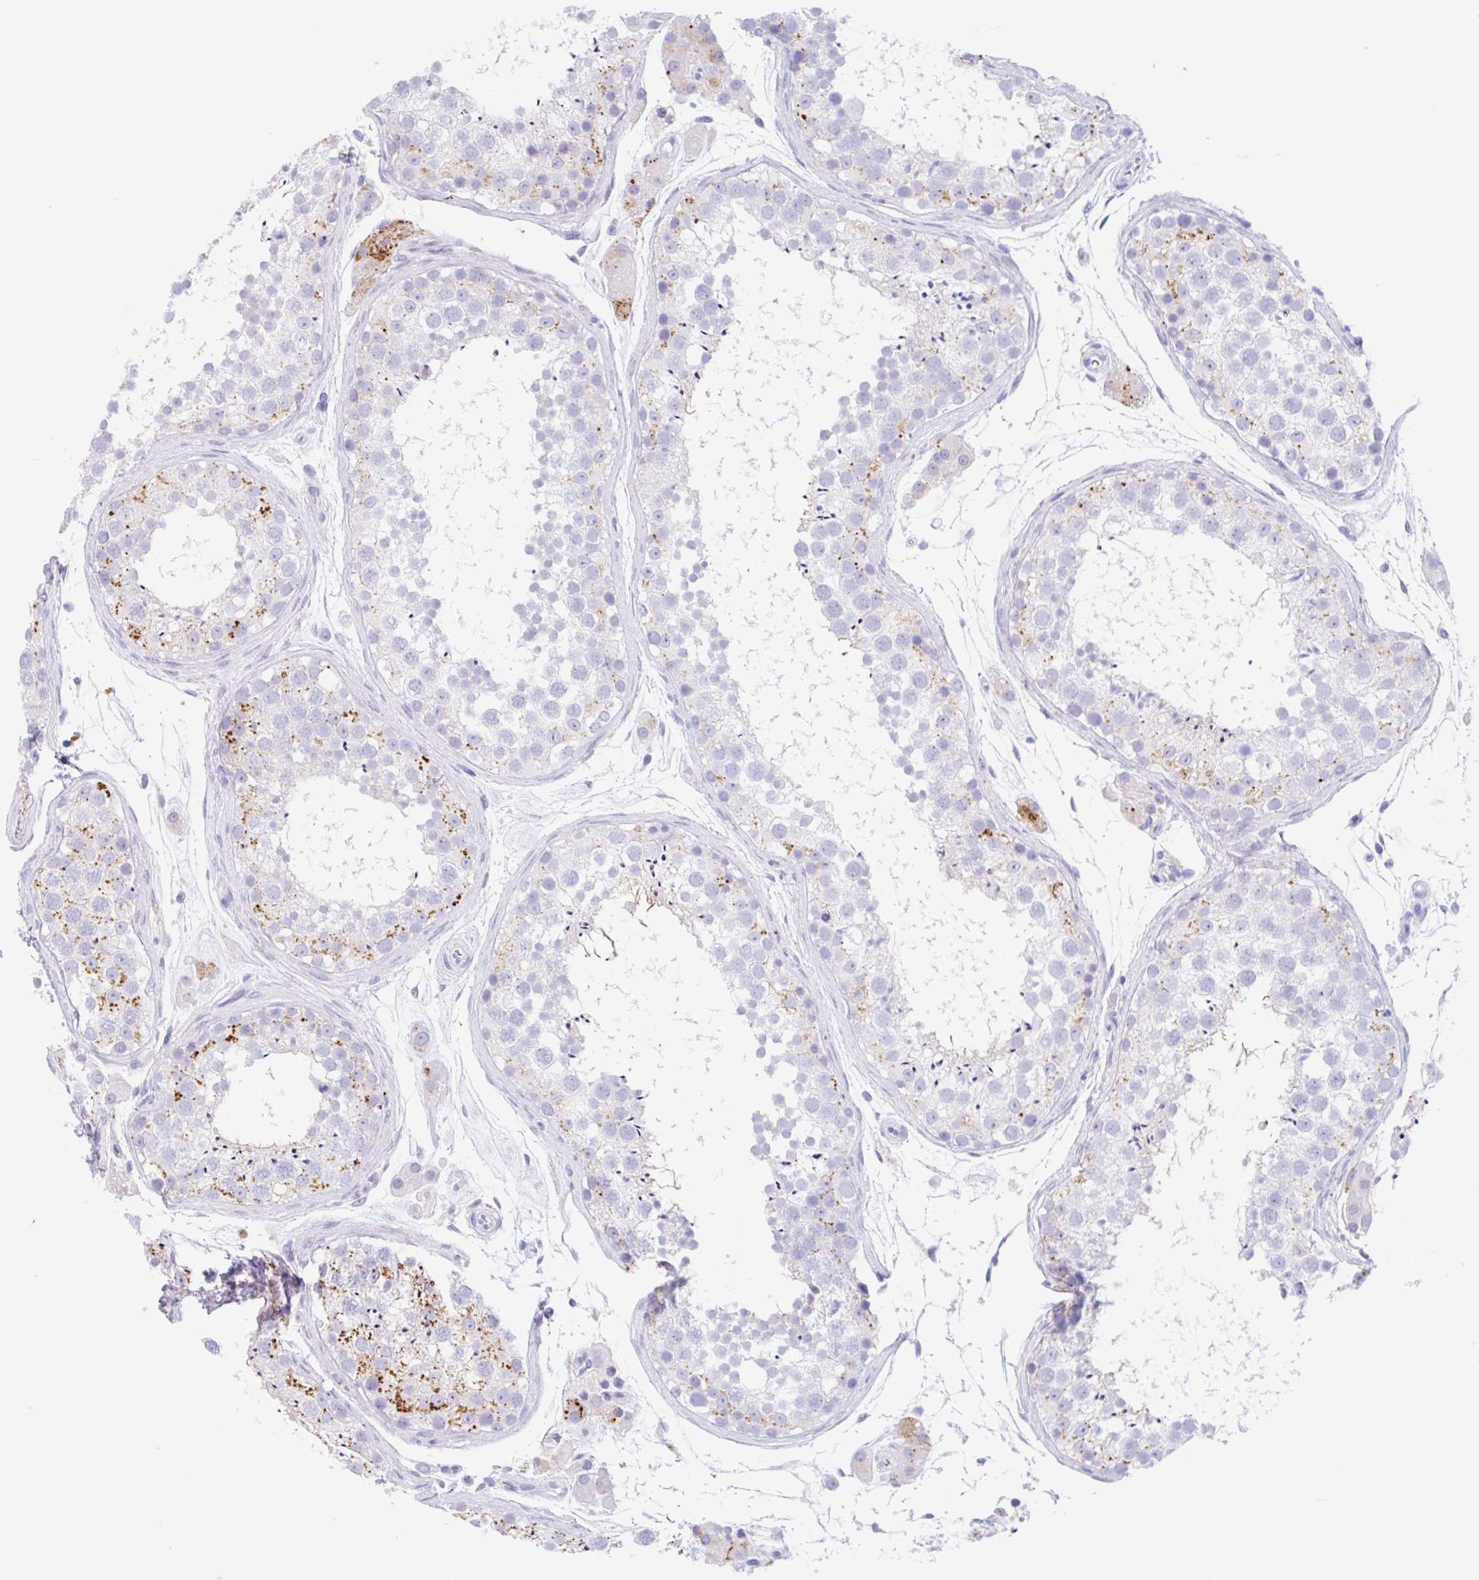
{"staining": {"intensity": "moderate", "quantity": "25%-75%", "location": "cytoplasmic/membranous"}, "tissue": "testis", "cell_type": "Cells in seminiferous ducts", "image_type": "normal", "snomed": [{"axis": "morphology", "description": "Normal tissue, NOS"}, {"axis": "topography", "description": "Testis"}], "caption": "Immunohistochemistry (IHC) histopathology image of normal testis: human testis stained using IHC exhibits medium levels of moderate protein expression localized specifically in the cytoplasmic/membranous of cells in seminiferous ducts, appearing as a cytoplasmic/membranous brown color.", "gene": "ANKRD9", "patient": {"sex": "male", "age": 41}}